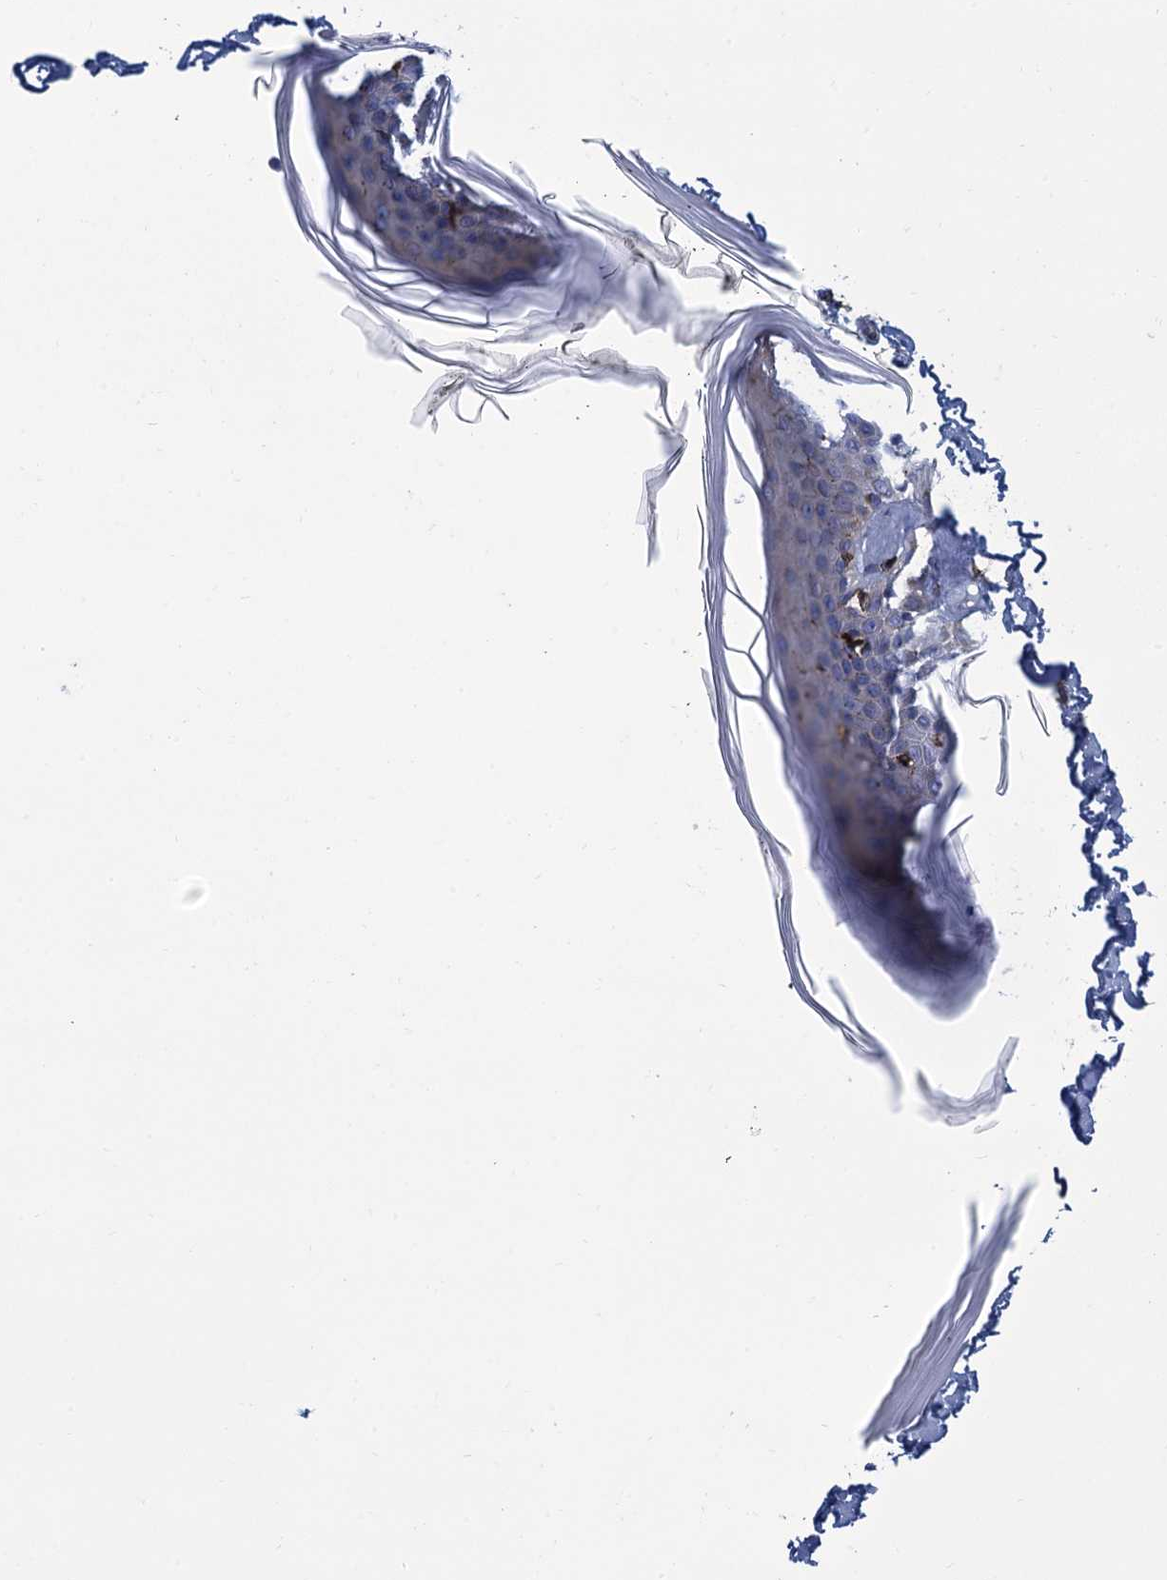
{"staining": {"intensity": "weak", "quantity": "25%-75%", "location": "cytoplasmic/membranous"}, "tissue": "skin", "cell_type": "Keratinocytes", "image_type": "normal", "snomed": [{"axis": "morphology", "description": "Normal tissue, NOS"}, {"axis": "topography", "description": "Skin"}], "caption": "This photomicrograph shows IHC staining of normal human skin, with low weak cytoplasmic/membranous expression in about 25%-75% of keratinocytes.", "gene": "DNHD1", "patient": {"sex": "female", "age": 64}}